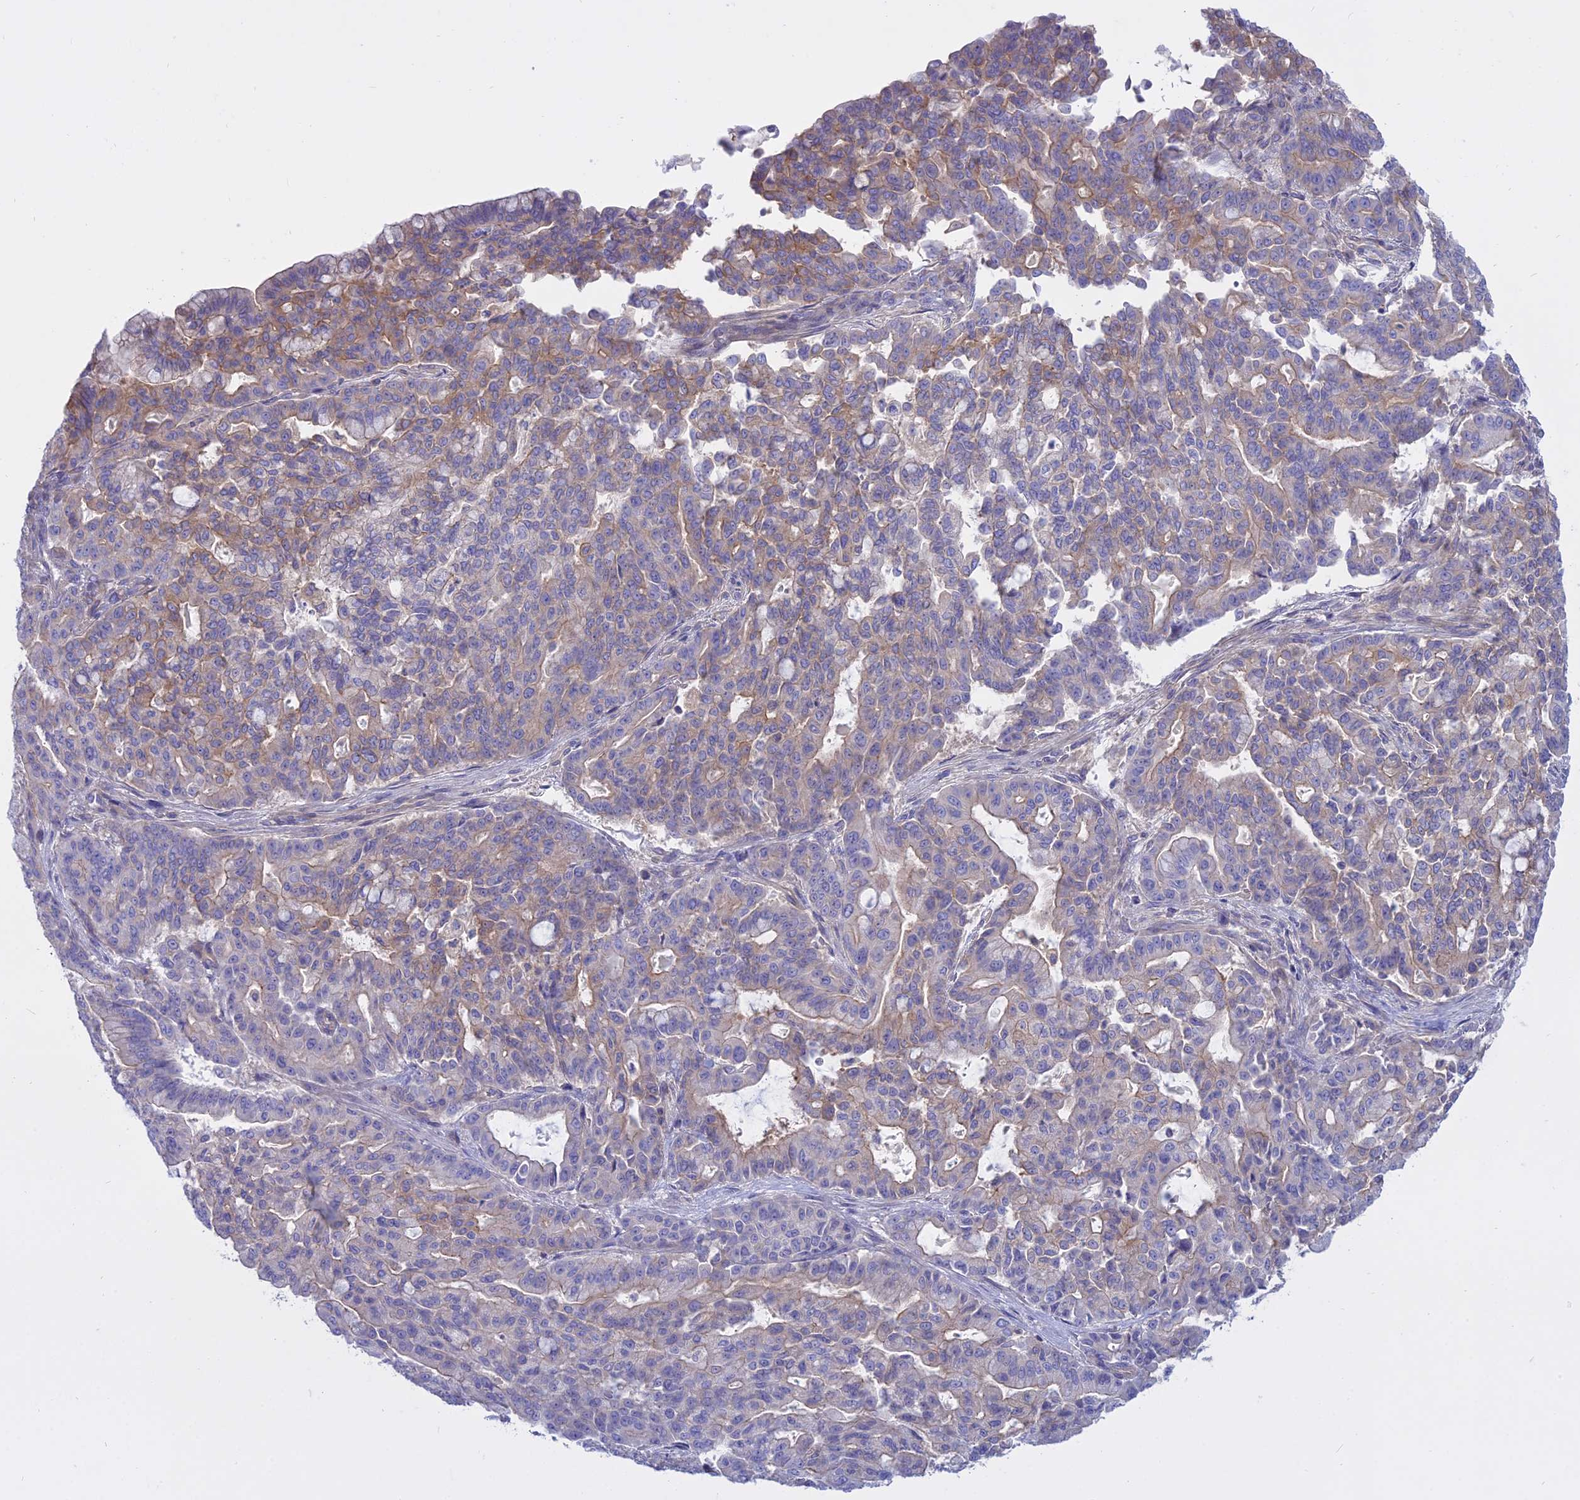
{"staining": {"intensity": "weak", "quantity": "25%-75%", "location": "cytoplasmic/membranous"}, "tissue": "pancreatic cancer", "cell_type": "Tumor cells", "image_type": "cancer", "snomed": [{"axis": "morphology", "description": "Adenocarcinoma, NOS"}, {"axis": "topography", "description": "Pancreas"}], "caption": "Protein staining of pancreatic cancer tissue reveals weak cytoplasmic/membranous expression in about 25%-75% of tumor cells.", "gene": "AHCYL1", "patient": {"sex": "male", "age": 63}}